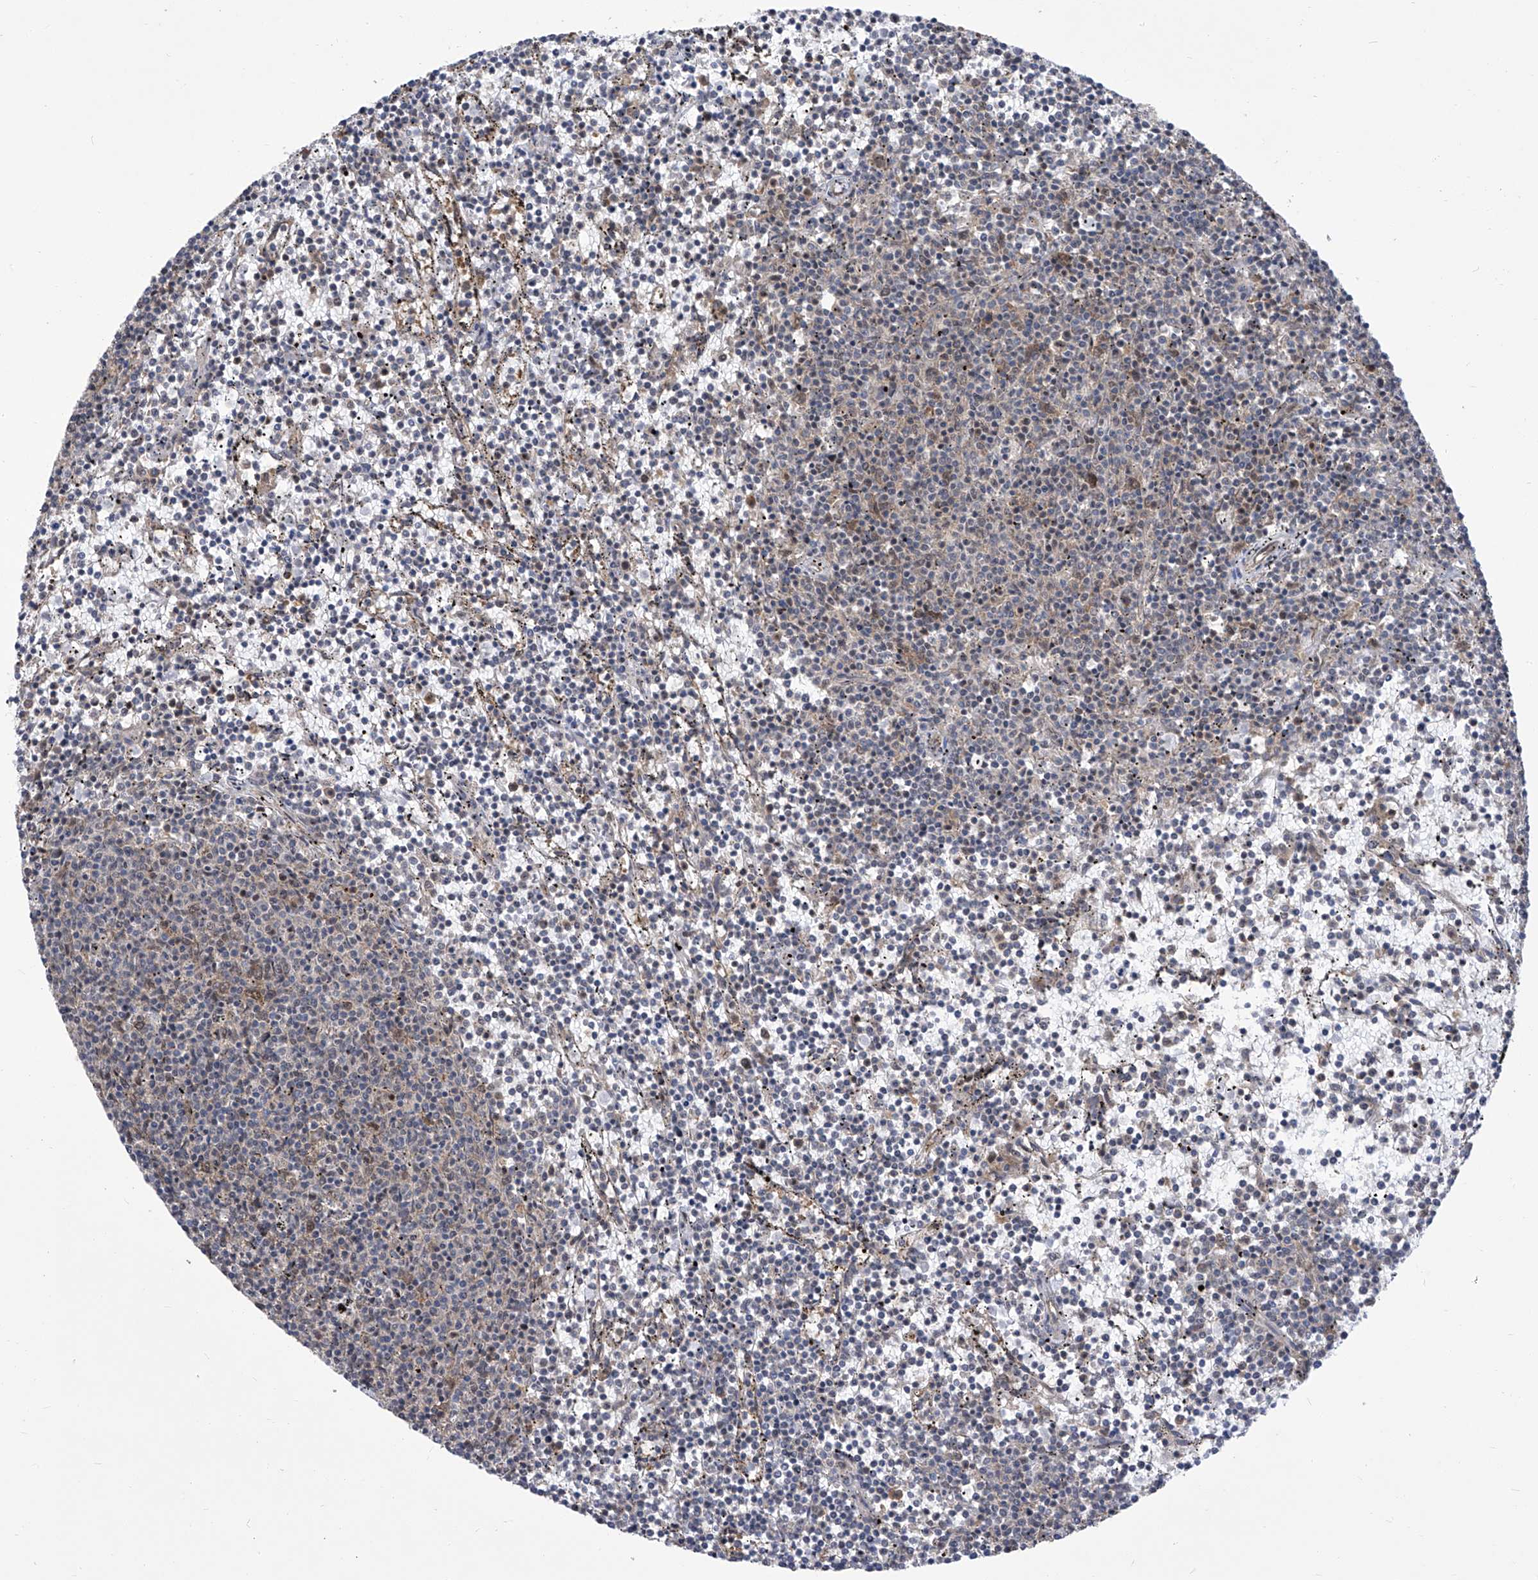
{"staining": {"intensity": "negative", "quantity": "none", "location": "none"}, "tissue": "lymphoma", "cell_type": "Tumor cells", "image_type": "cancer", "snomed": [{"axis": "morphology", "description": "Malignant lymphoma, non-Hodgkin's type, Low grade"}, {"axis": "topography", "description": "Spleen"}], "caption": "An immunohistochemistry image of malignant lymphoma, non-Hodgkin's type (low-grade) is shown. There is no staining in tumor cells of malignant lymphoma, non-Hodgkin's type (low-grade). The staining was performed using DAB to visualize the protein expression in brown, while the nuclei were stained in blue with hematoxylin (Magnification: 20x).", "gene": "EIF3M", "patient": {"sex": "female", "age": 50}}